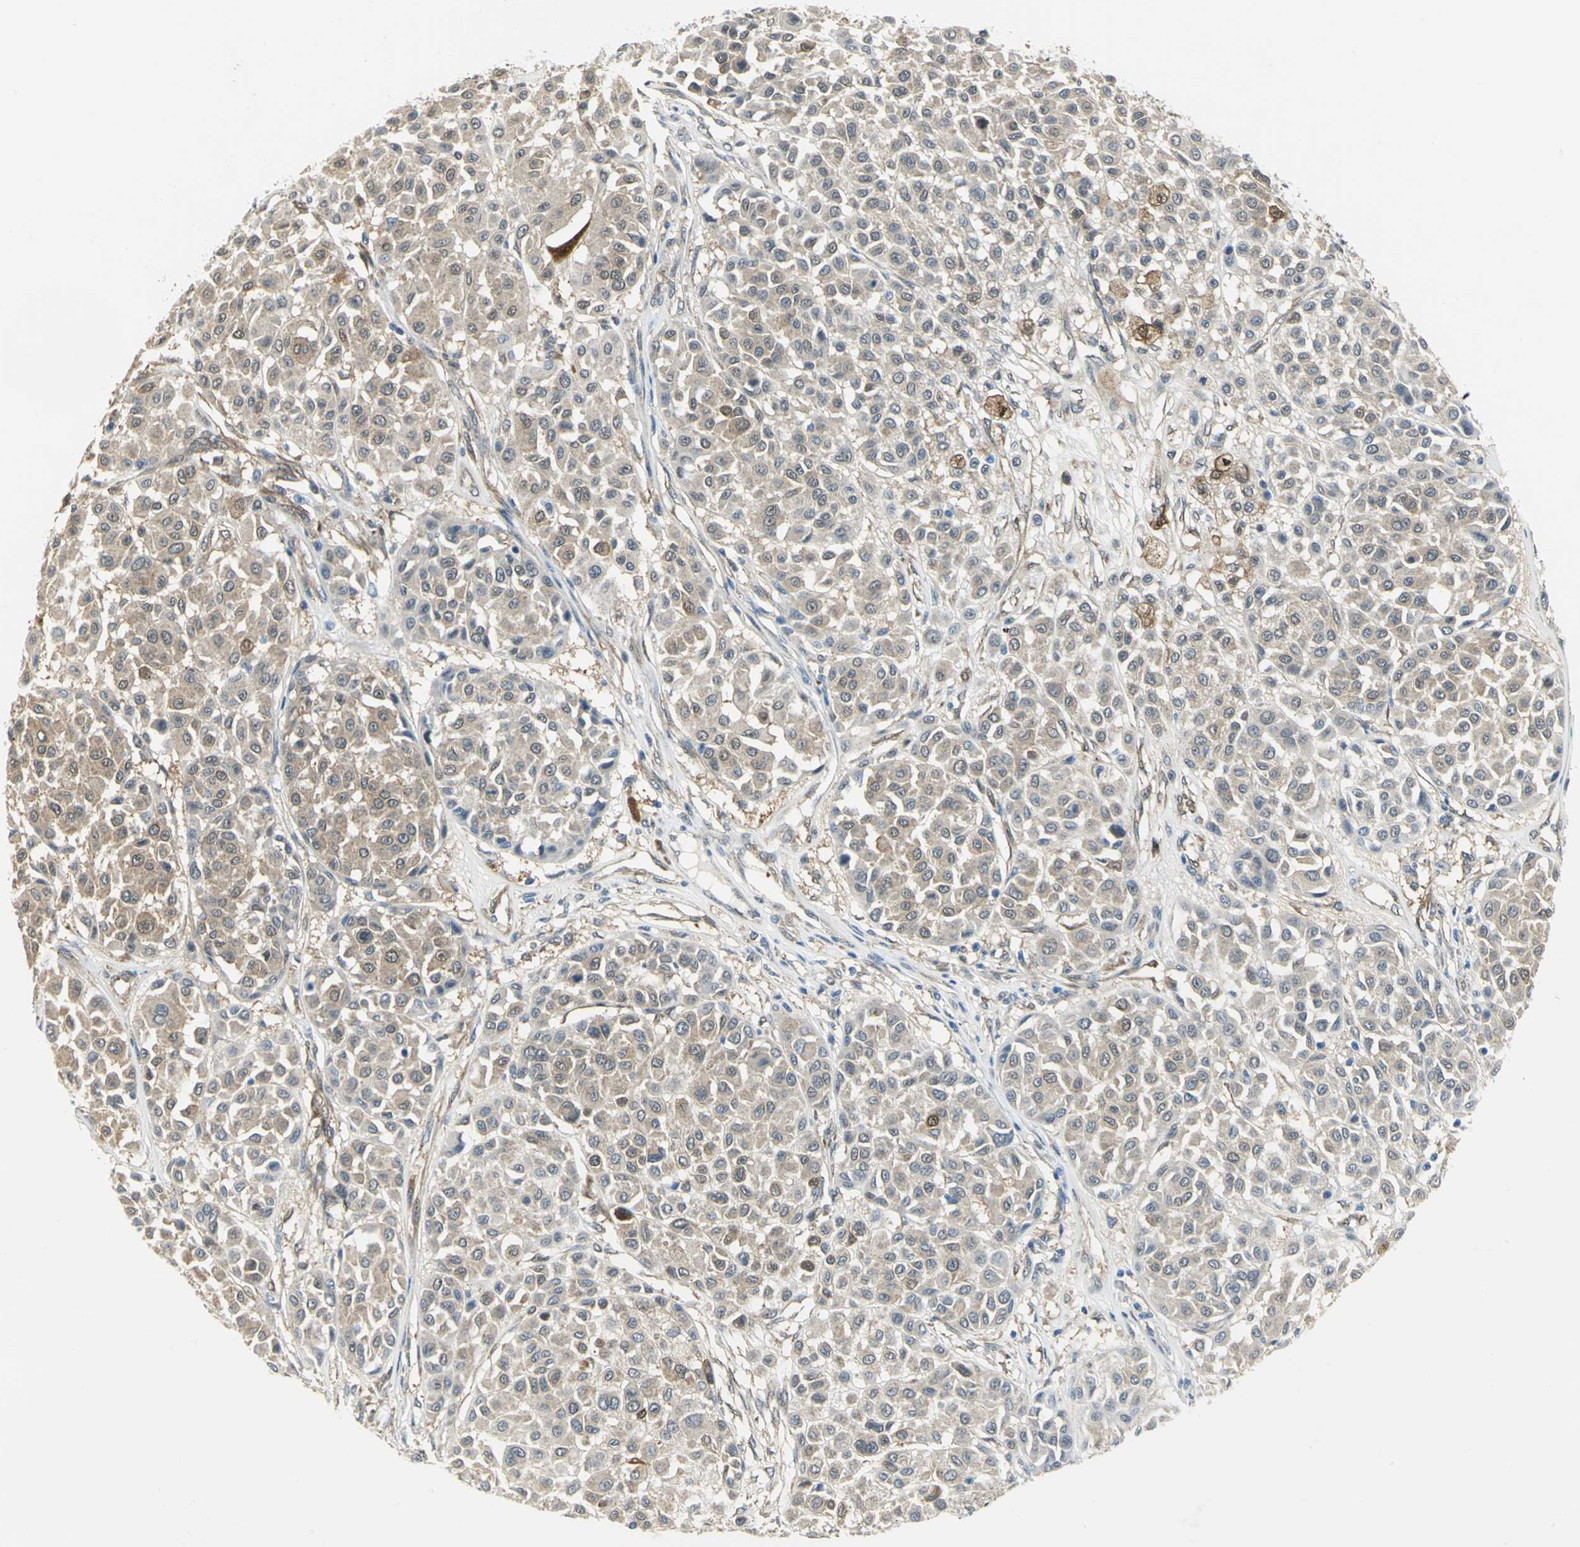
{"staining": {"intensity": "weak", "quantity": "25%-75%", "location": "cytoplasmic/membranous"}, "tissue": "melanoma", "cell_type": "Tumor cells", "image_type": "cancer", "snomed": [{"axis": "morphology", "description": "Malignant melanoma, Metastatic site"}, {"axis": "topography", "description": "Soft tissue"}], "caption": "Protein expression analysis of human malignant melanoma (metastatic site) reveals weak cytoplasmic/membranous expression in about 25%-75% of tumor cells. Nuclei are stained in blue.", "gene": "PGM3", "patient": {"sex": "male", "age": 41}}